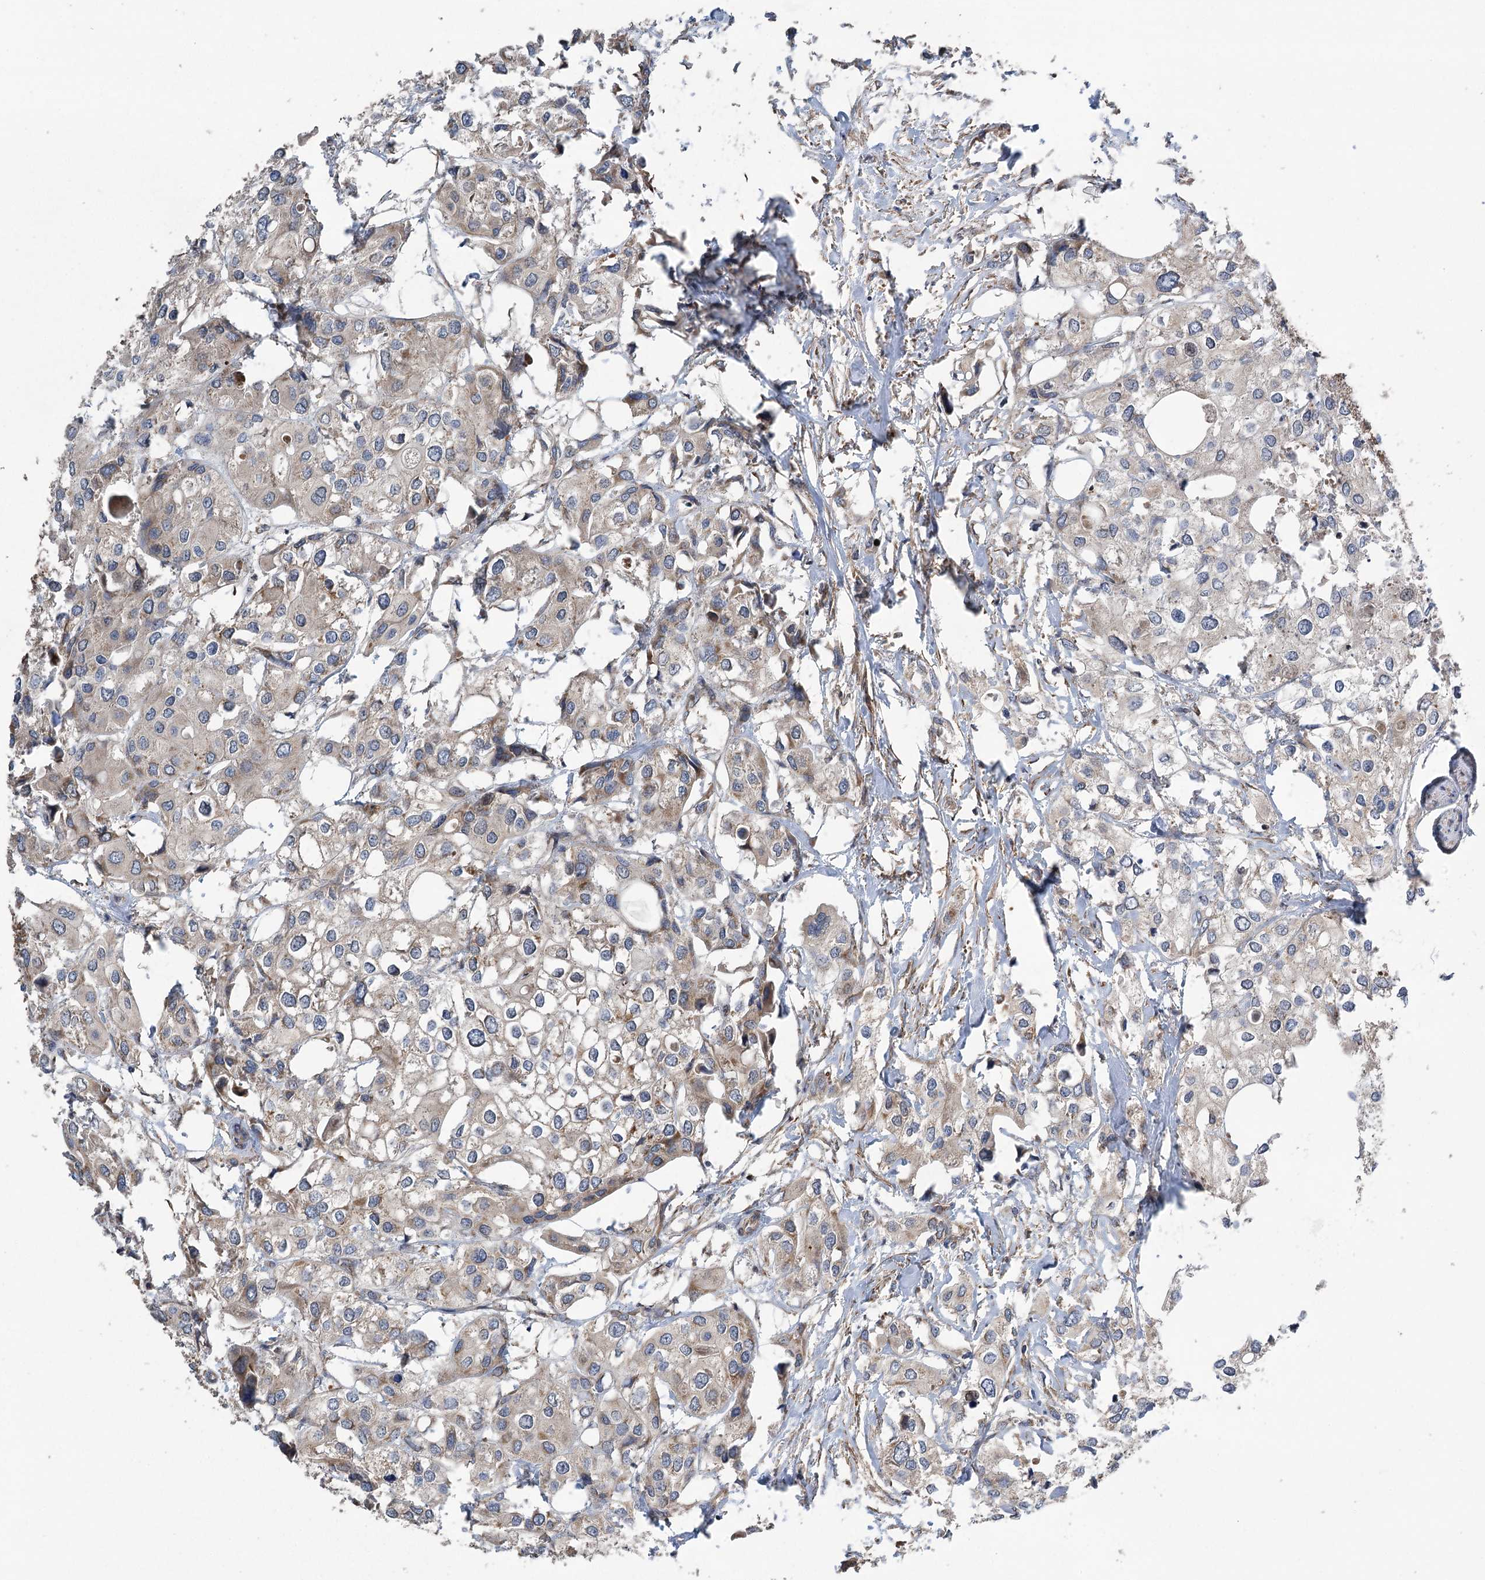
{"staining": {"intensity": "moderate", "quantity": "<25%", "location": "cytoplasmic/membranous"}, "tissue": "urothelial cancer", "cell_type": "Tumor cells", "image_type": "cancer", "snomed": [{"axis": "morphology", "description": "Urothelial carcinoma, High grade"}, {"axis": "topography", "description": "Urinary bladder"}], "caption": "Immunohistochemical staining of urothelial cancer exhibits moderate cytoplasmic/membranous protein staining in approximately <25% of tumor cells.", "gene": "RWDD4", "patient": {"sex": "male", "age": 64}}